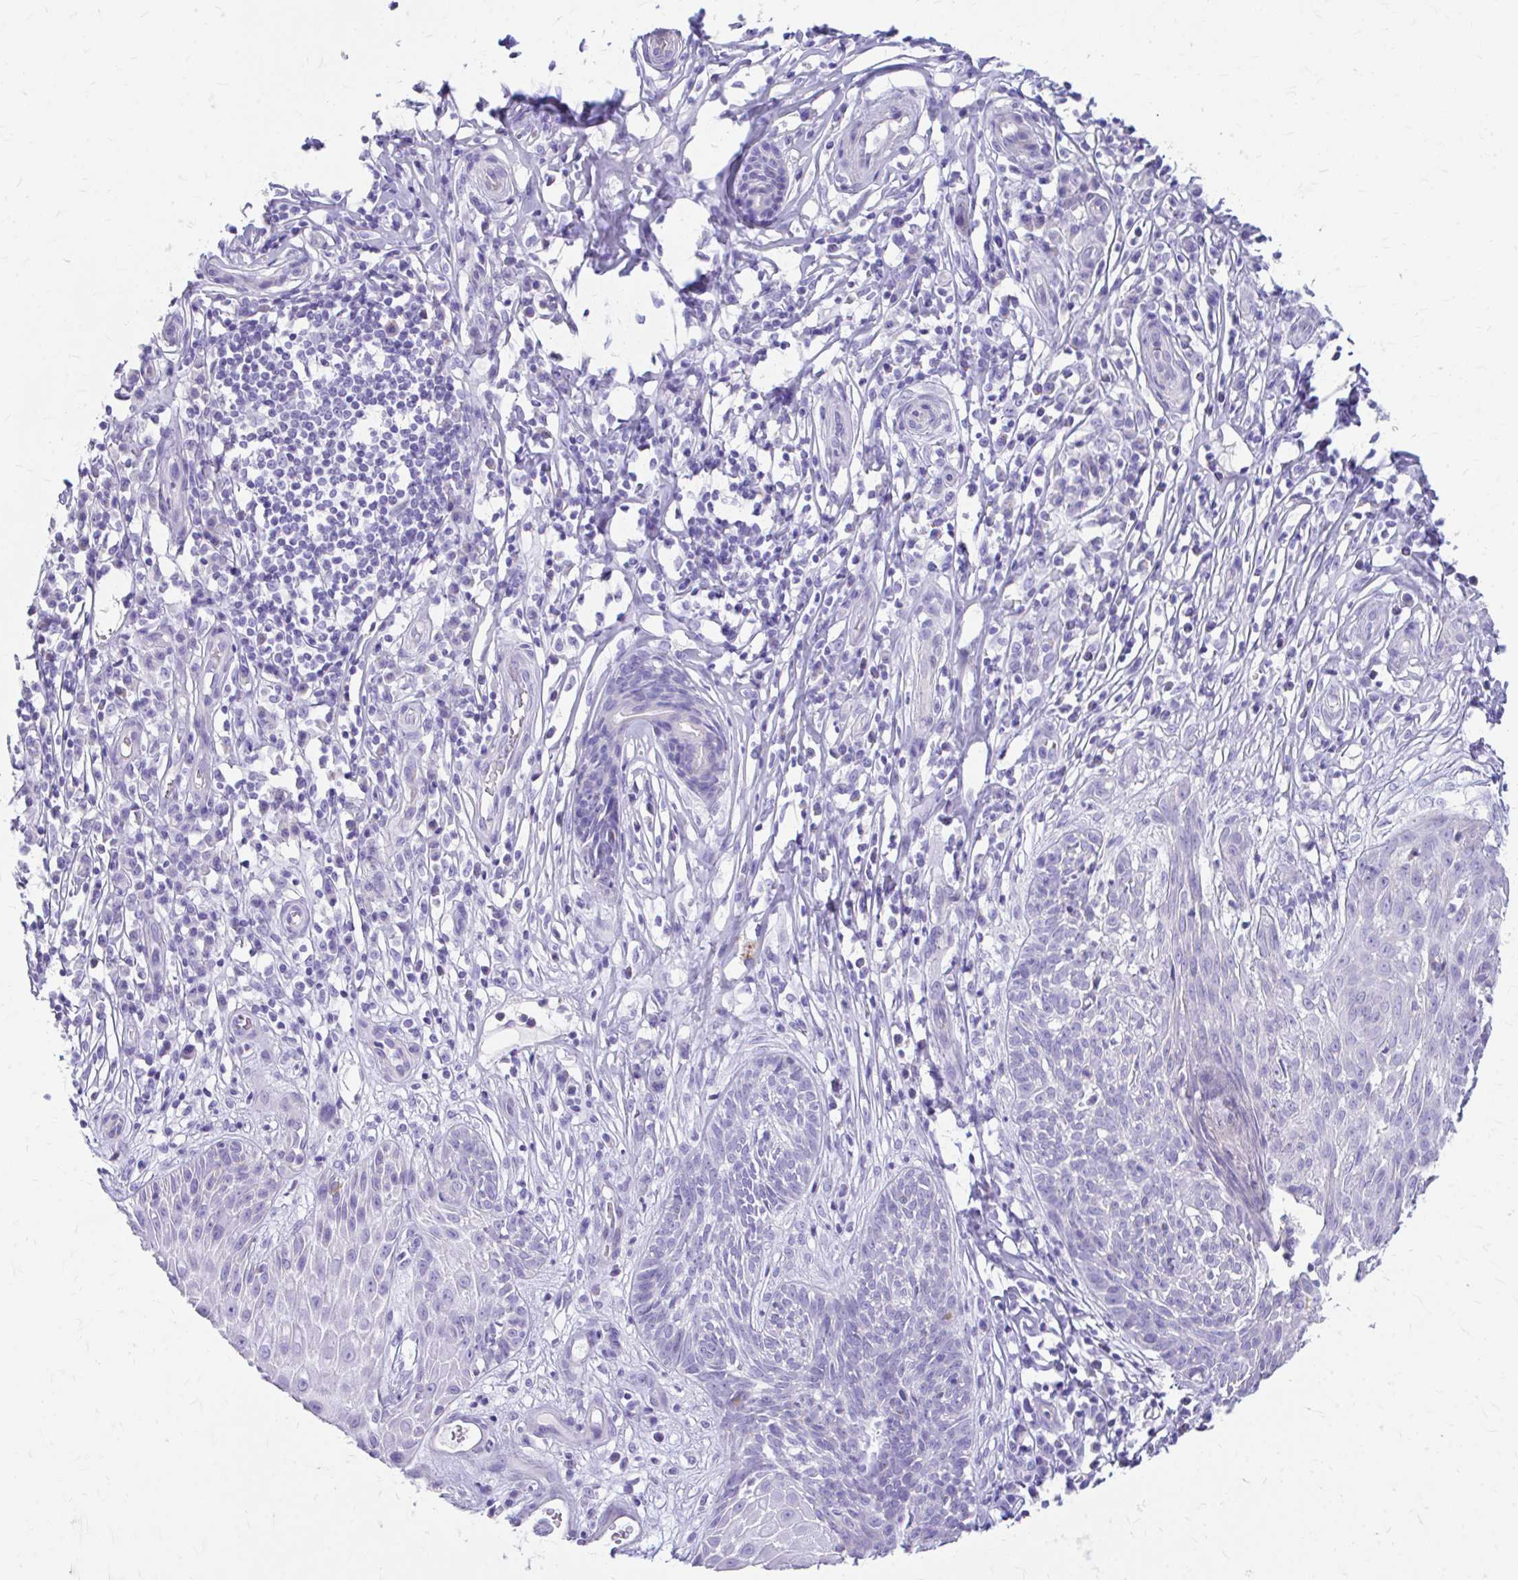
{"staining": {"intensity": "negative", "quantity": "none", "location": "none"}, "tissue": "skin cancer", "cell_type": "Tumor cells", "image_type": "cancer", "snomed": [{"axis": "morphology", "description": "Basal cell carcinoma"}, {"axis": "topography", "description": "Skin"}, {"axis": "topography", "description": "Skin, foot"}], "caption": "An IHC micrograph of skin basal cell carcinoma is shown. There is no staining in tumor cells of skin basal cell carcinoma.", "gene": "KRIT1", "patient": {"sex": "female", "age": 86}}